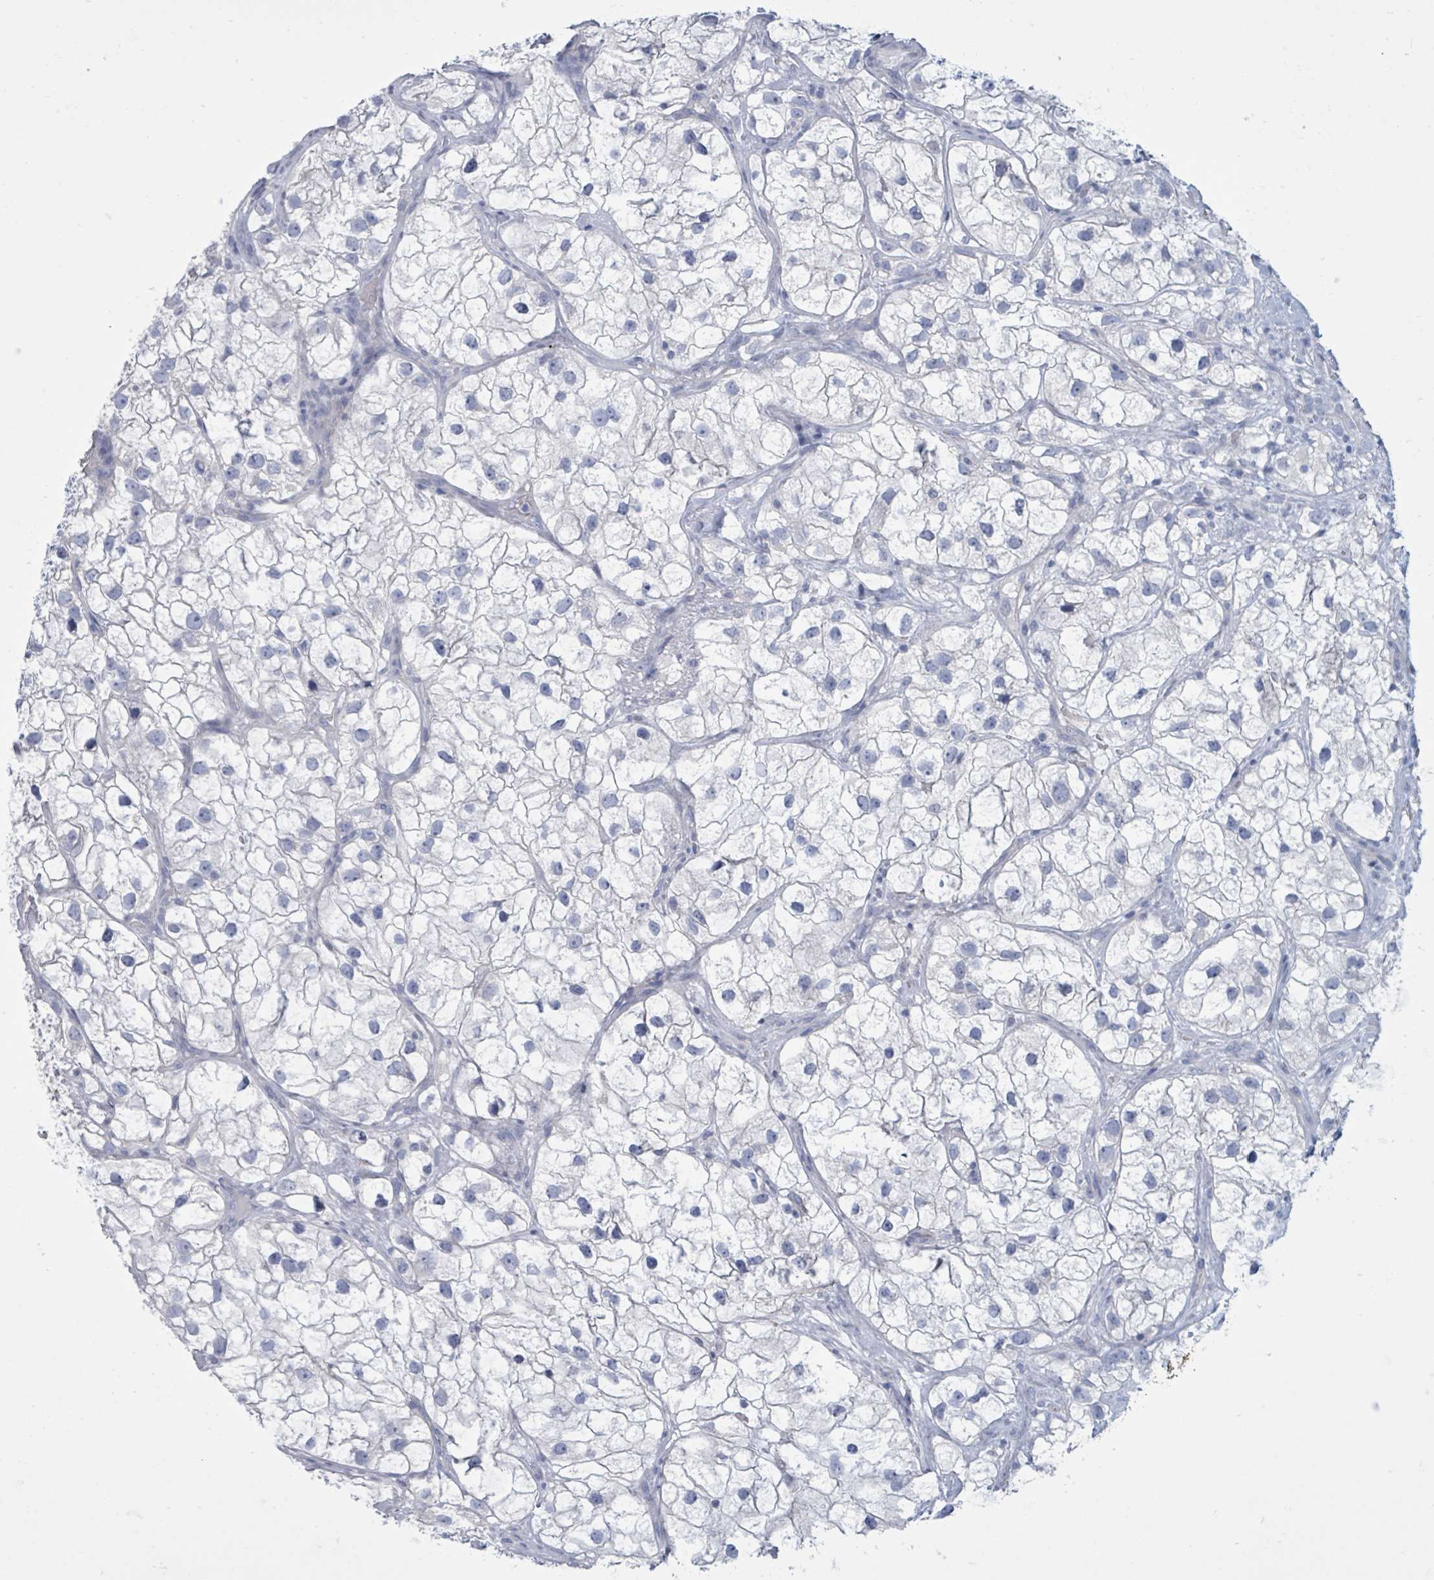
{"staining": {"intensity": "negative", "quantity": "none", "location": "none"}, "tissue": "renal cancer", "cell_type": "Tumor cells", "image_type": "cancer", "snomed": [{"axis": "morphology", "description": "Adenocarcinoma, NOS"}, {"axis": "topography", "description": "Kidney"}], "caption": "Human renal cancer stained for a protein using IHC shows no expression in tumor cells.", "gene": "CT45A5", "patient": {"sex": "male", "age": 59}}